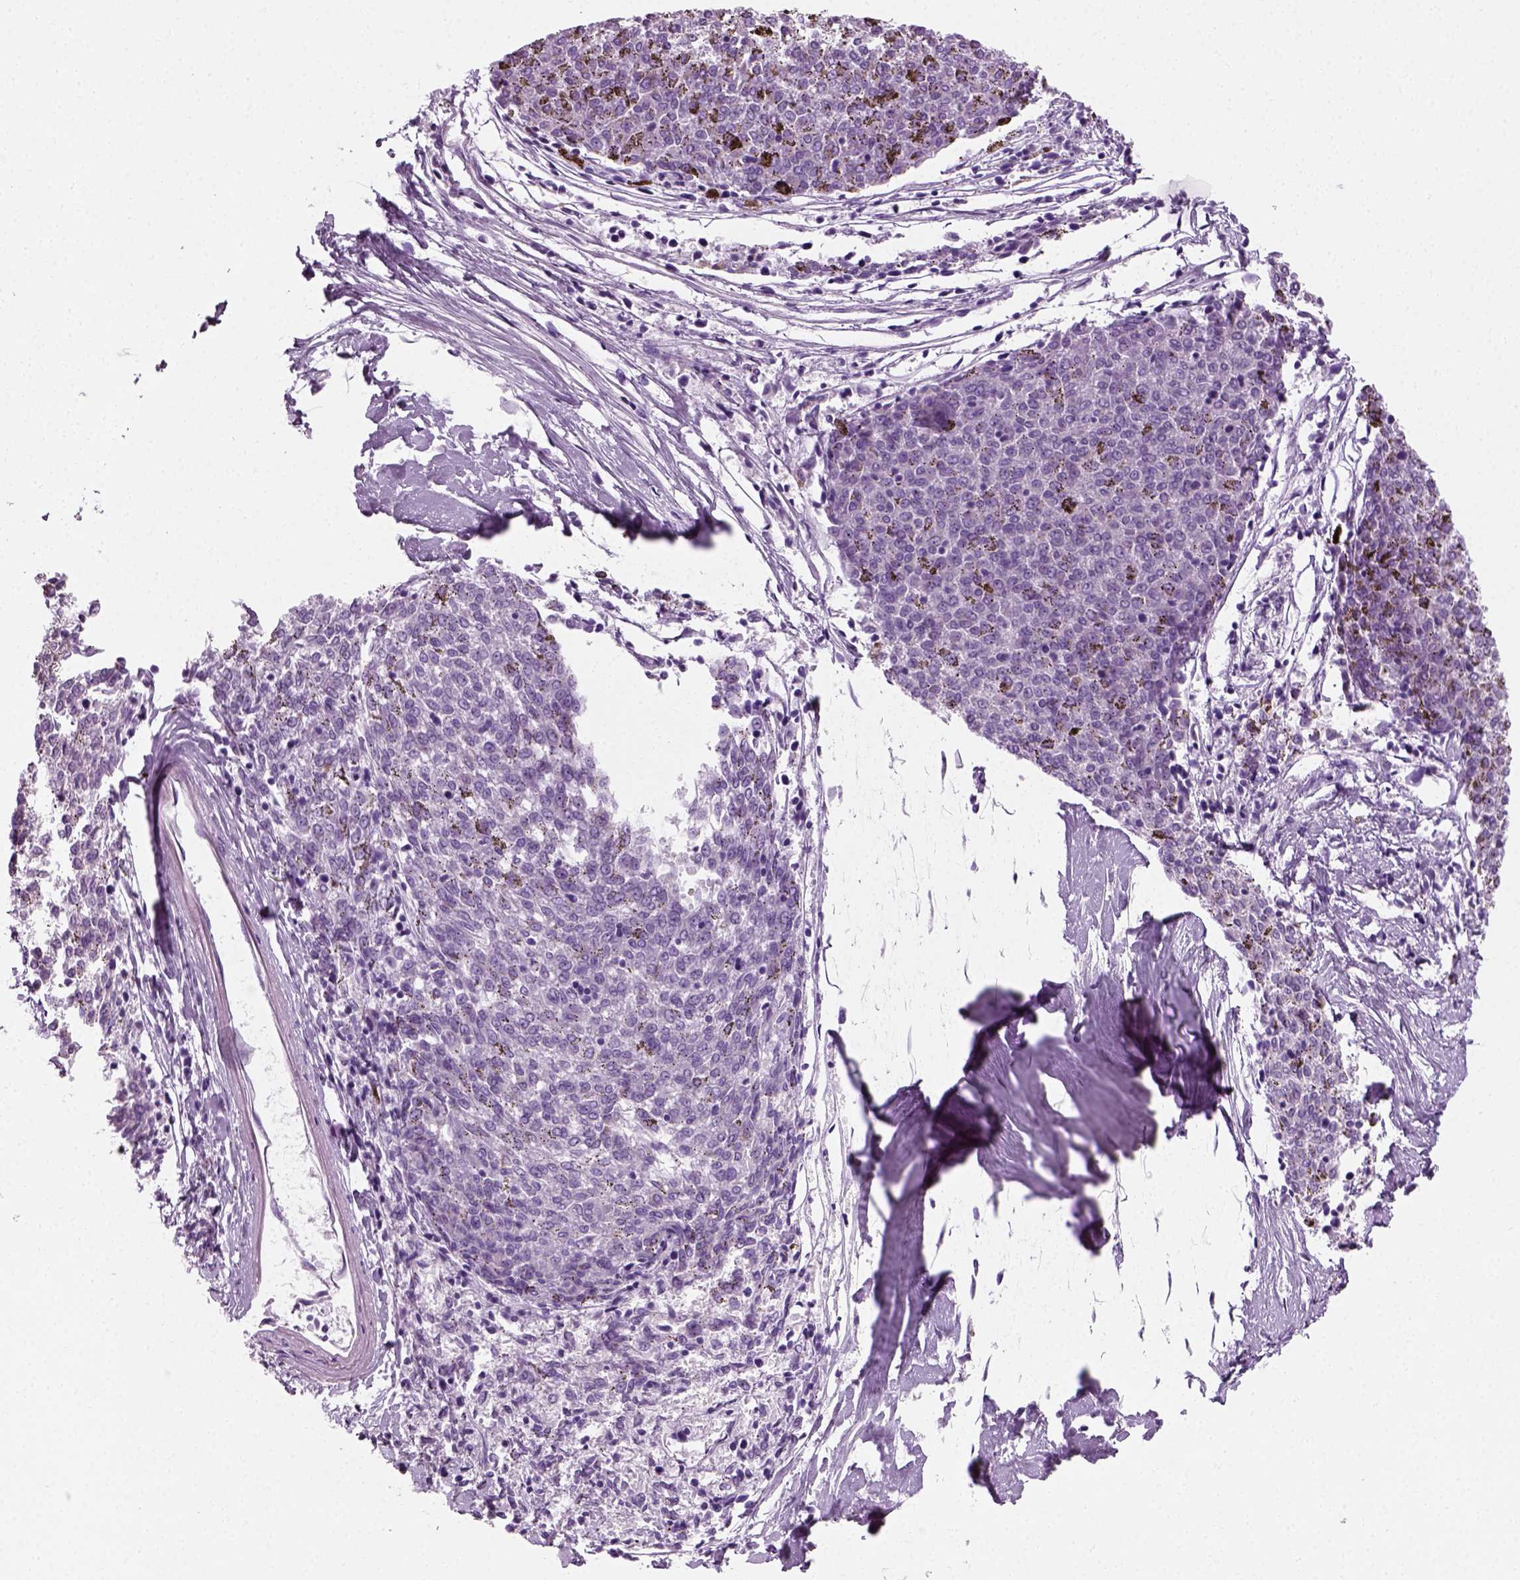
{"staining": {"intensity": "negative", "quantity": "none", "location": "none"}, "tissue": "melanoma", "cell_type": "Tumor cells", "image_type": "cancer", "snomed": [{"axis": "morphology", "description": "Malignant melanoma, NOS"}, {"axis": "topography", "description": "Skin"}], "caption": "This is an immunohistochemistry image of human malignant melanoma. There is no expression in tumor cells.", "gene": "SPATA31E1", "patient": {"sex": "female", "age": 72}}